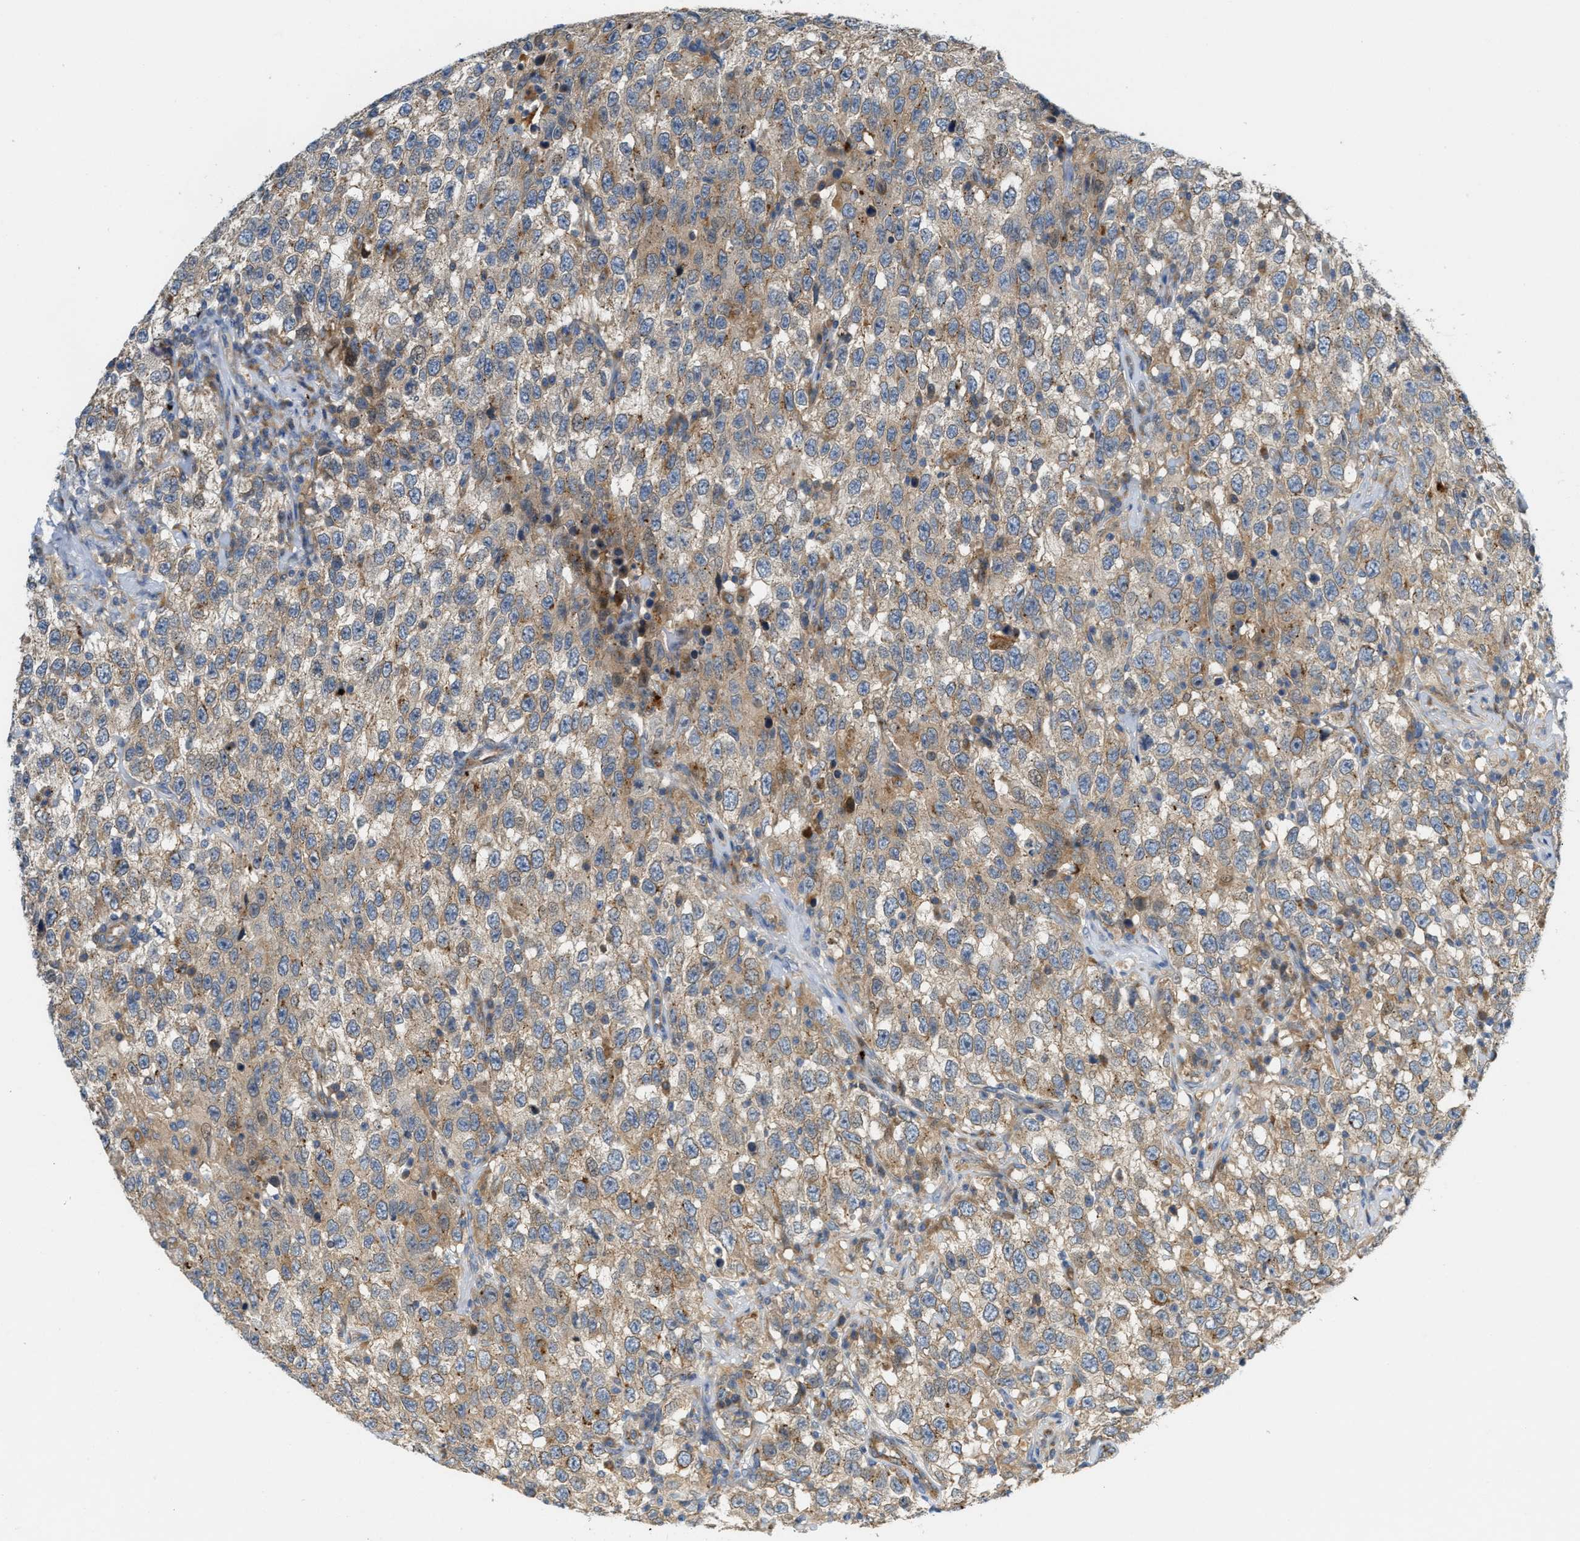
{"staining": {"intensity": "weak", "quantity": ">75%", "location": "cytoplasmic/membranous"}, "tissue": "testis cancer", "cell_type": "Tumor cells", "image_type": "cancer", "snomed": [{"axis": "morphology", "description": "Seminoma, NOS"}, {"axis": "topography", "description": "Testis"}], "caption": "Weak cytoplasmic/membranous expression is identified in about >75% of tumor cells in testis cancer. (DAB IHC, brown staining for protein, blue staining for nuclei).", "gene": "KLHDC10", "patient": {"sex": "male", "age": 41}}